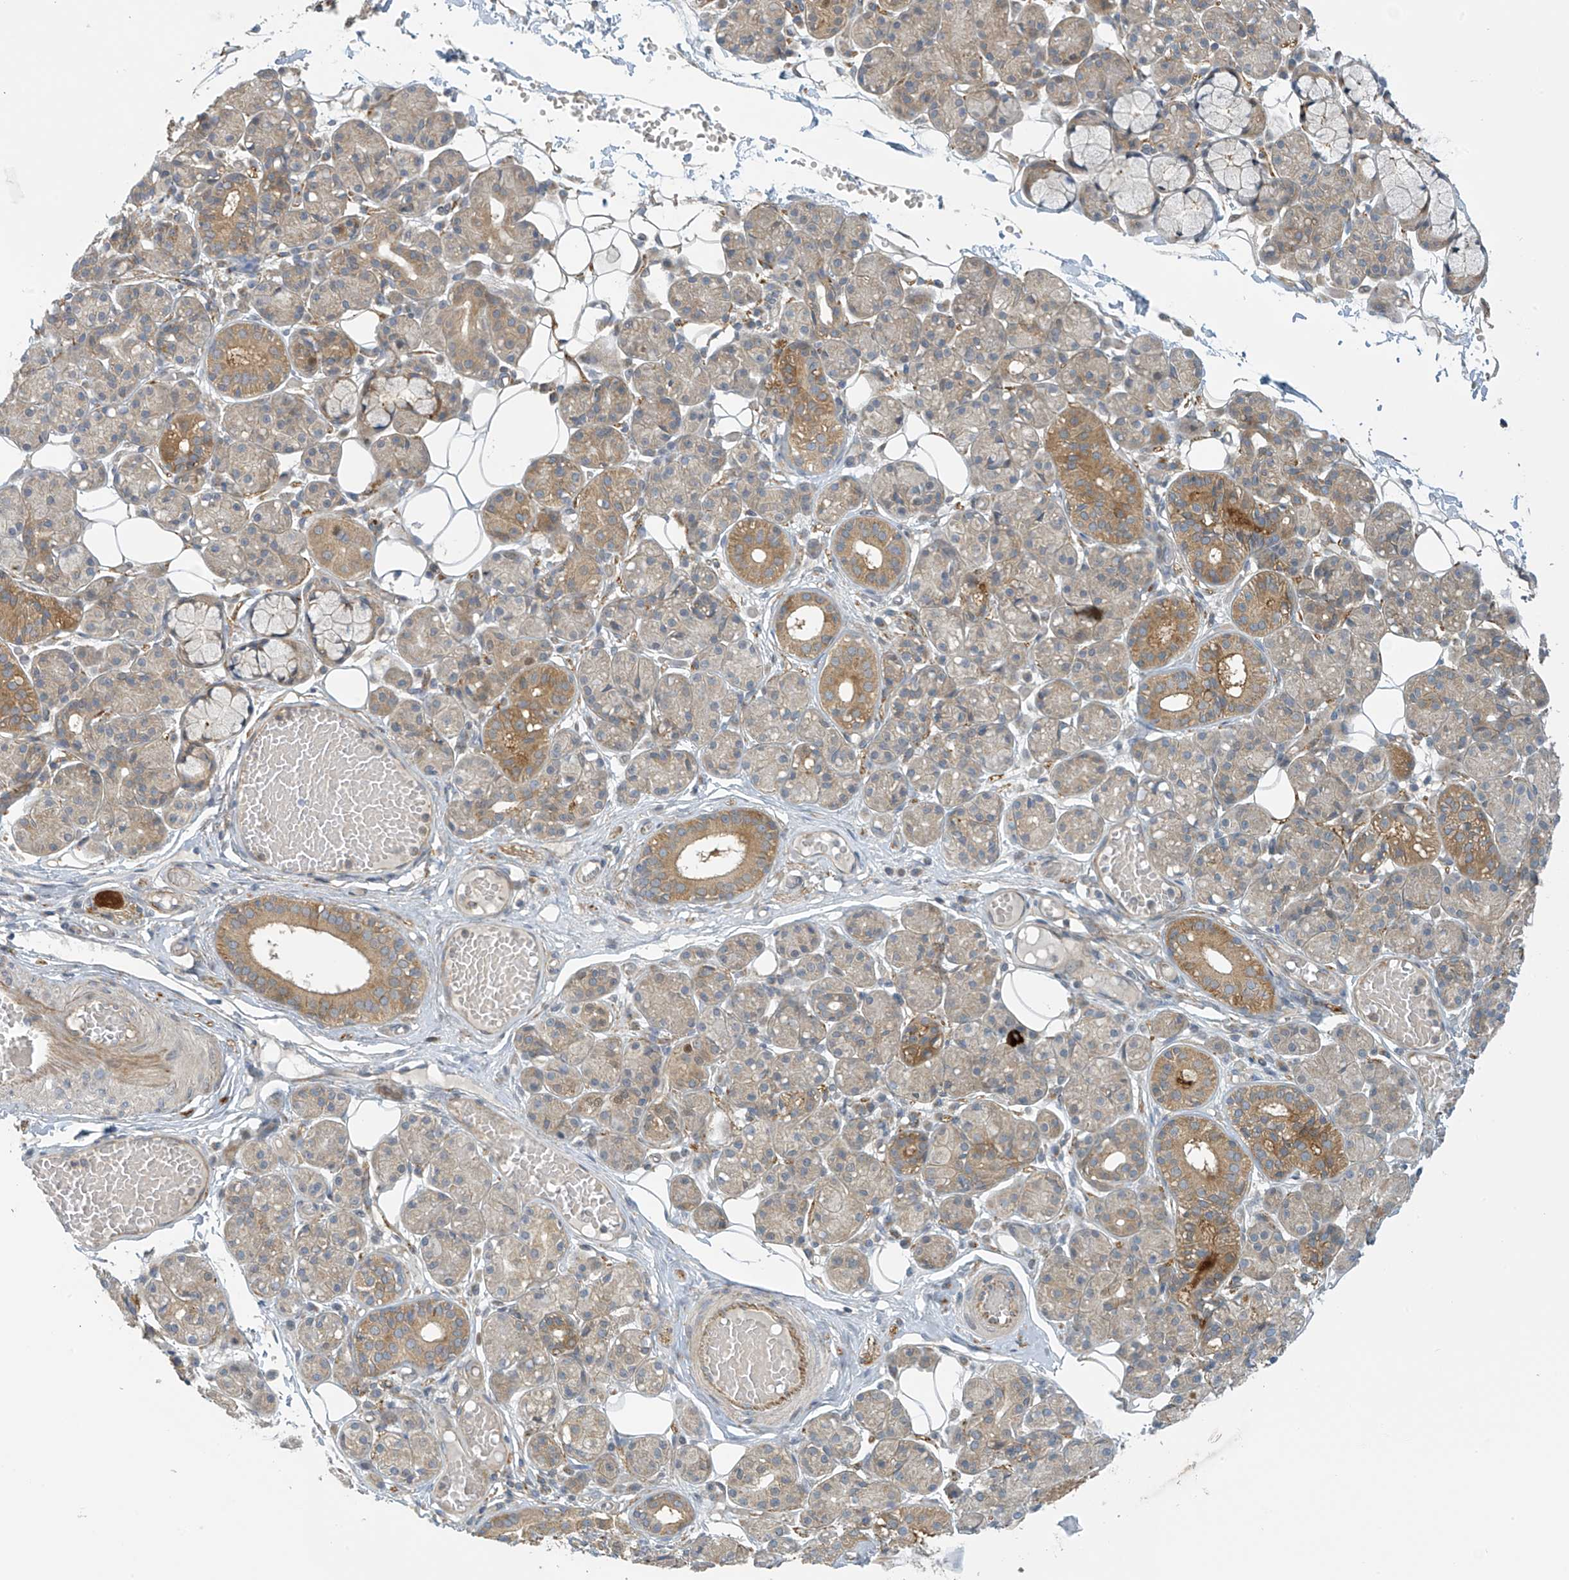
{"staining": {"intensity": "moderate", "quantity": "25%-75%", "location": "cytoplasmic/membranous"}, "tissue": "salivary gland", "cell_type": "Glandular cells", "image_type": "normal", "snomed": [{"axis": "morphology", "description": "Normal tissue, NOS"}, {"axis": "topography", "description": "Salivary gland"}], "caption": "DAB (3,3'-diaminobenzidine) immunohistochemical staining of unremarkable salivary gland displays moderate cytoplasmic/membranous protein positivity in approximately 25%-75% of glandular cells. Ihc stains the protein in brown and the nuclei are stained blue.", "gene": "FSD1L", "patient": {"sex": "male", "age": 63}}